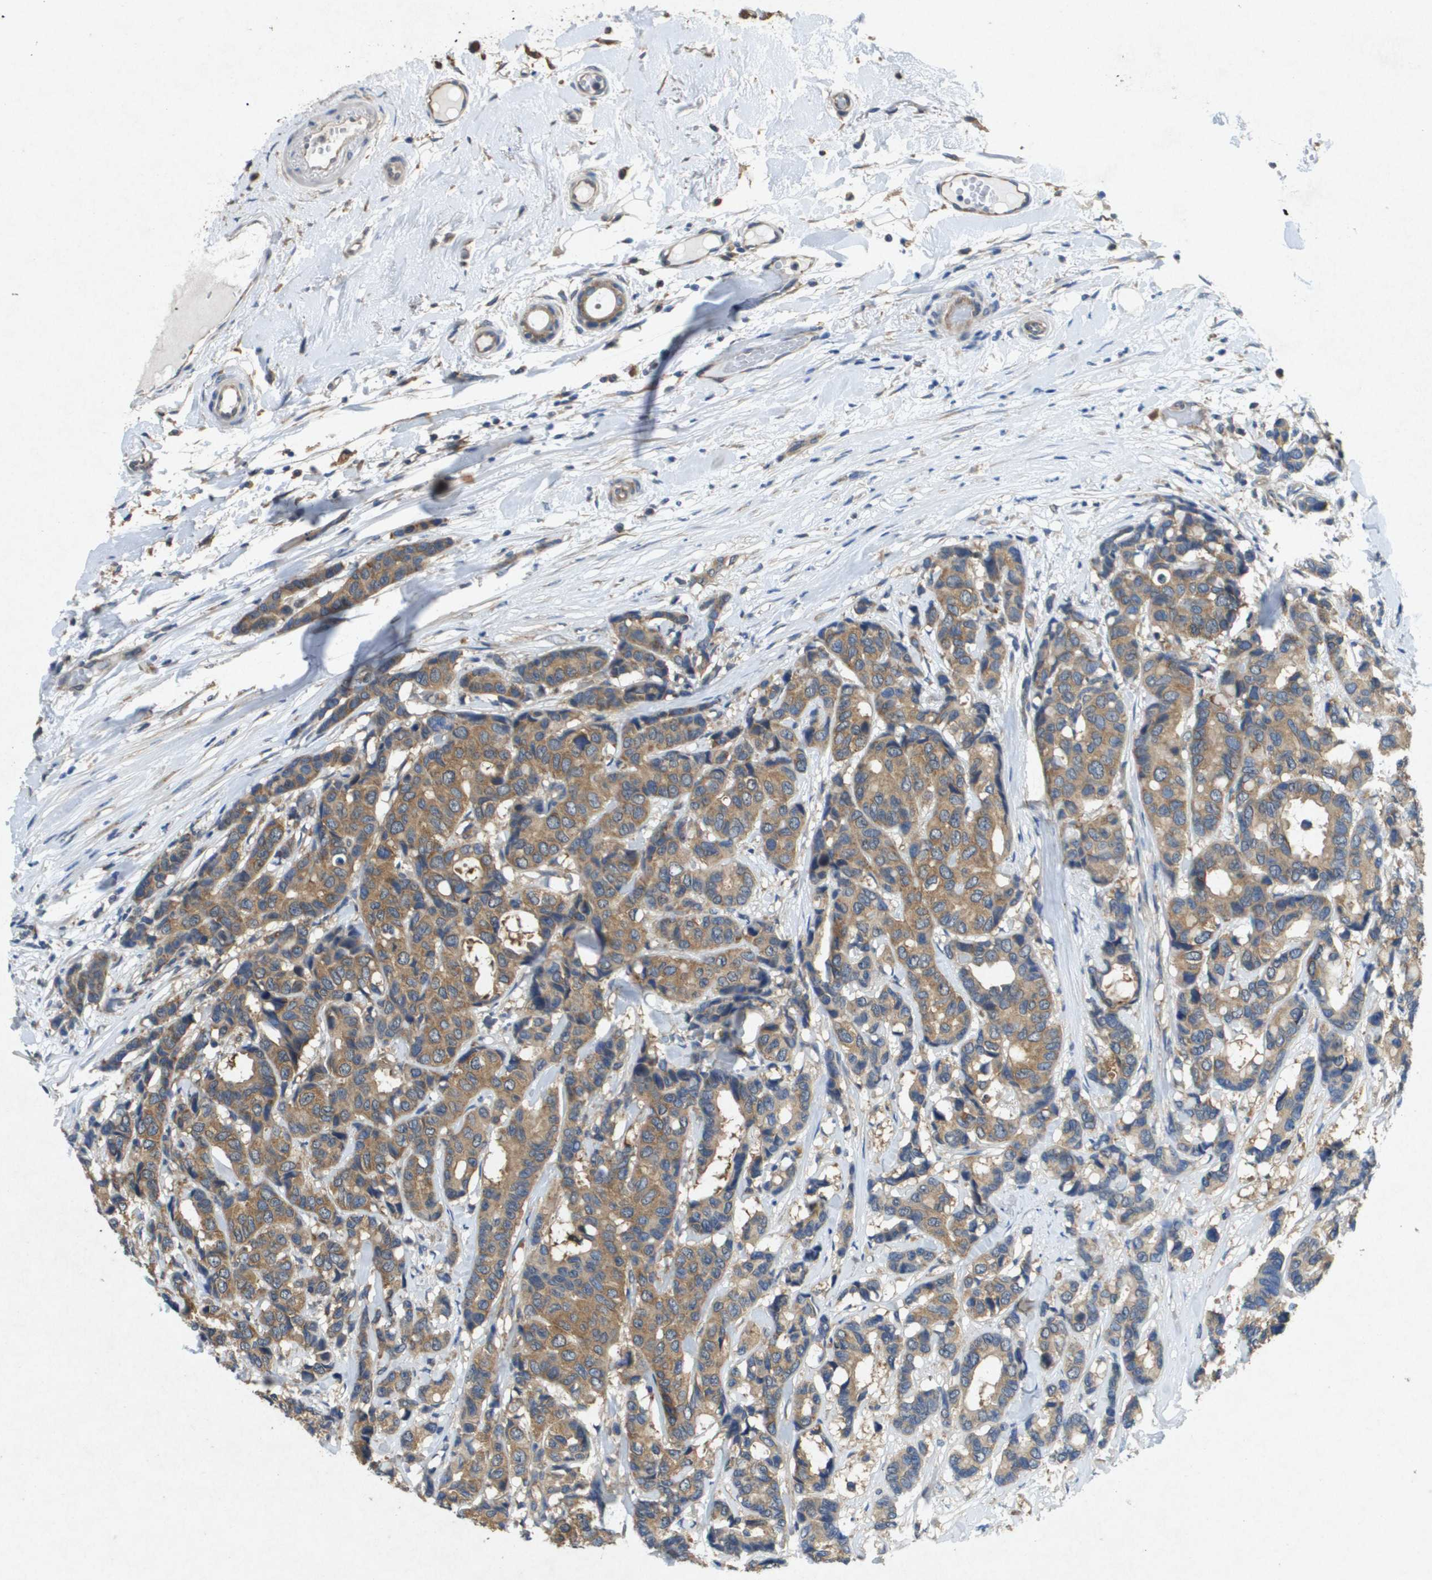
{"staining": {"intensity": "moderate", "quantity": ">75%", "location": "cytoplasmic/membranous"}, "tissue": "breast cancer", "cell_type": "Tumor cells", "image_type": "cancer", "snomed": [{"axis": "morphology", "description": "Duct carcinoma"}, {"axis": "topography", "description": "Breast"}], "caption": "Tumor cells display medium levels of moderate cytoplasmic/membranous positivity in approximately >75% of cells in human breast invasive ductal carcinoma. (DAB = brown stain, brightfield microscopy at high magnification).", "gene": "PTPRT", "patient": {"sex": "female", "age": 87}}